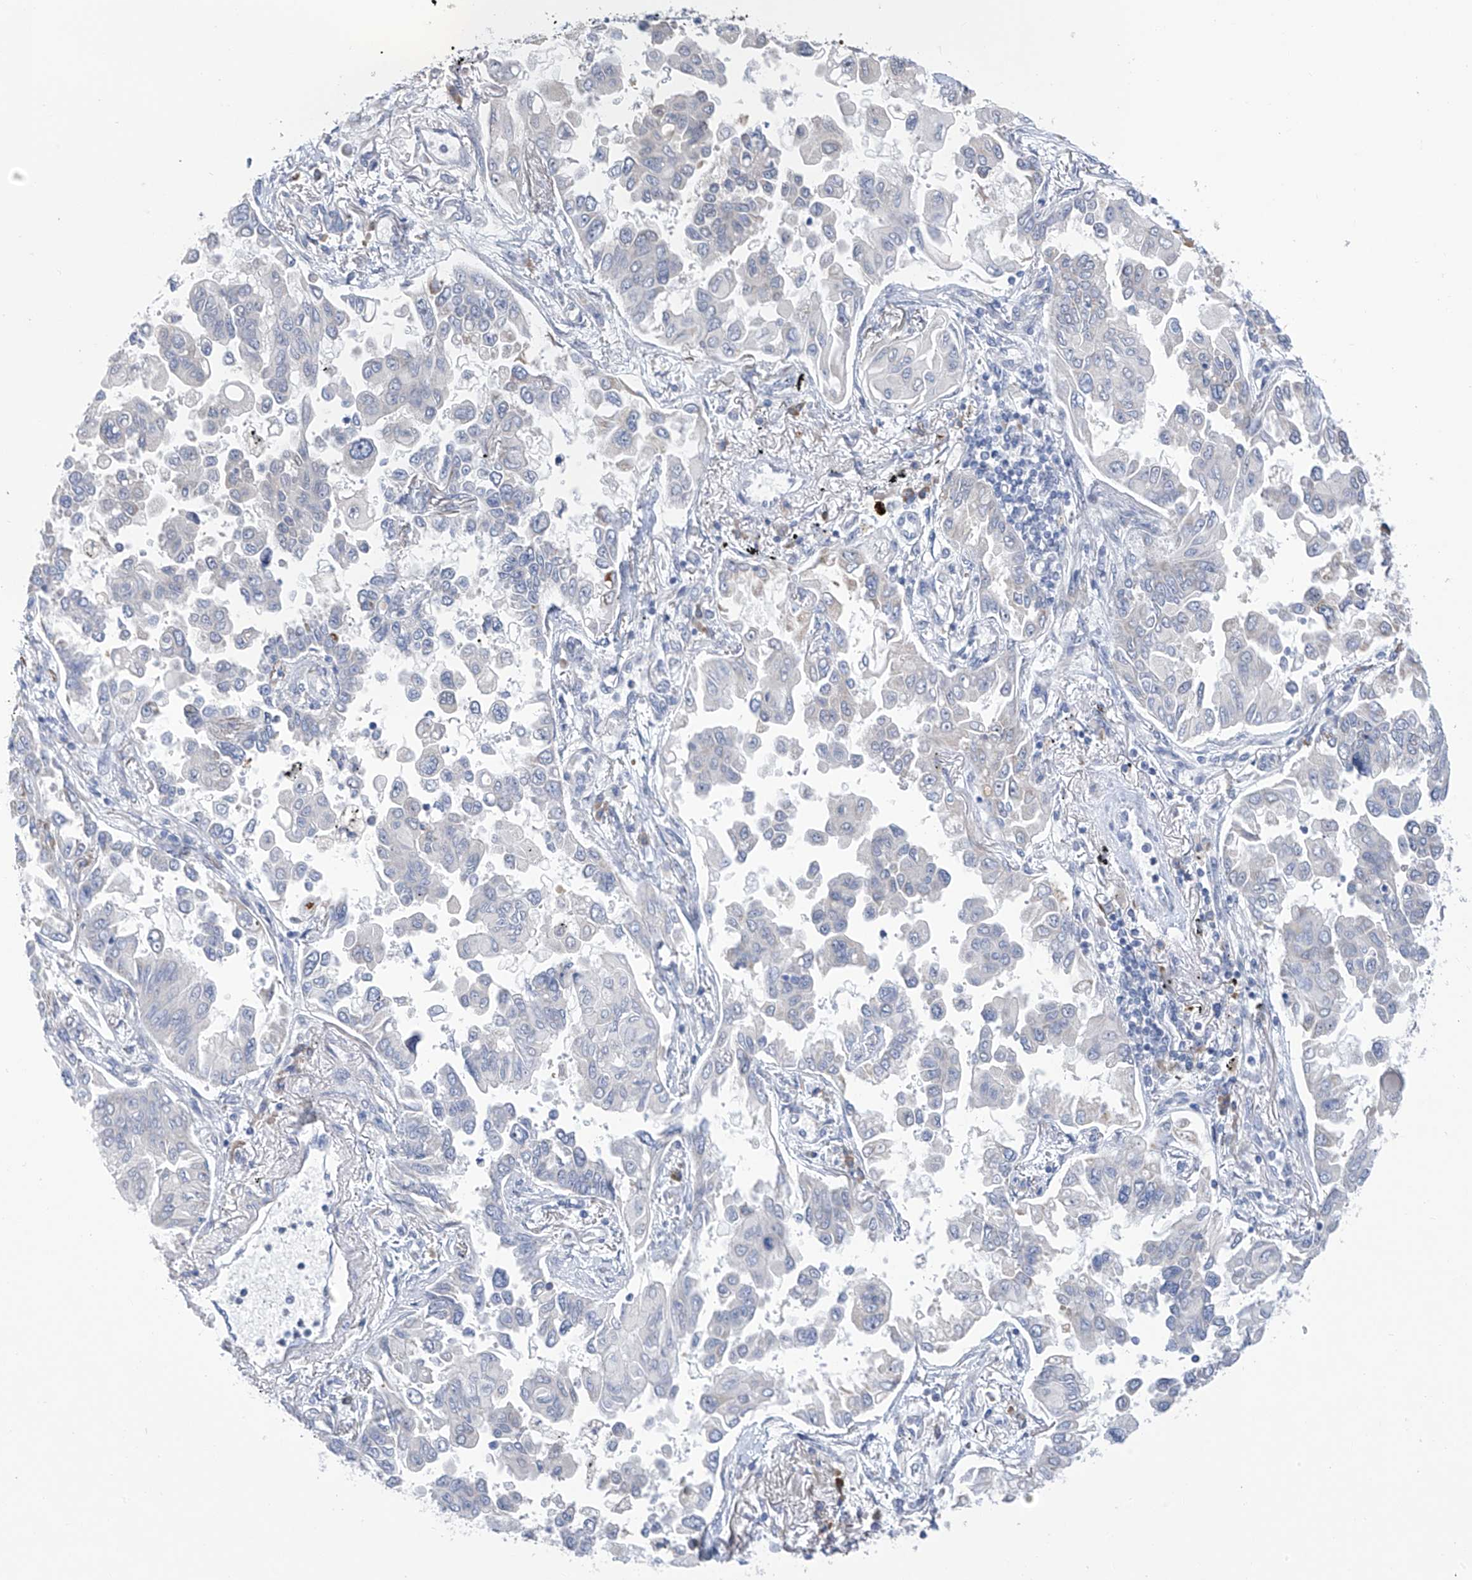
{"staining": {"intensity": "negative", "quantity": "none", "location": "none"}, "tissue": "lung cancer", "cell_type": "Tumor cells", "image_type": "cancer", "snomed": [{"axis": "morphology", "description": "Adenocarcinoma, NOS"}, {"axis": "topography", "description": "Lung"}], "caption": "Tumor cells show no significant protein staining in adenocarcinoma (lung).", "gene": "SLCO4A1", "patient": {"sex": "female", "age": 67}}